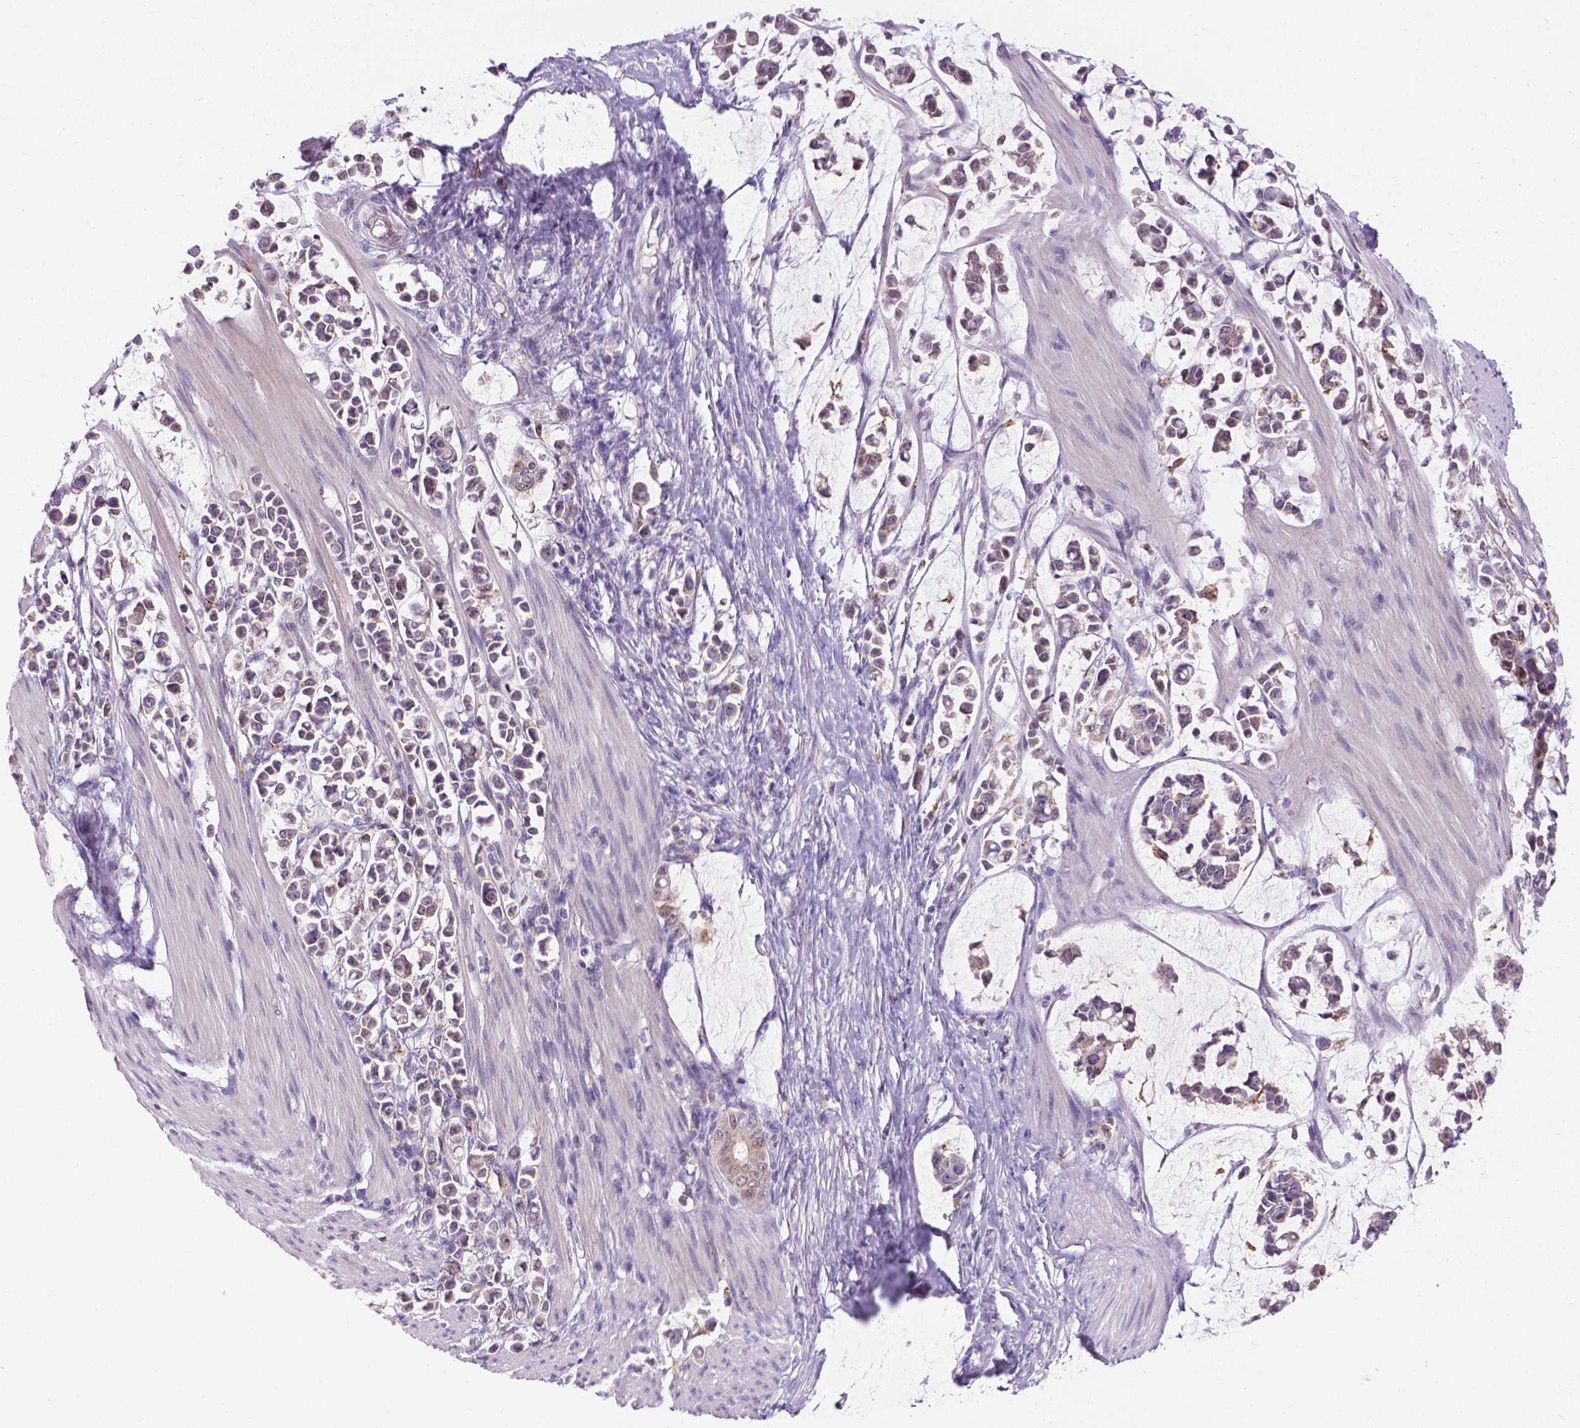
{"staining": {"intensity": "negative", "quantity": "none", "location": "none"}, "tissue": "stomach cancer", "cell_type": "Tumor cells", "image_type": "cancer", "snomed": [{"axis": "morphology", "description": "Adenocarcinoma, NOS"}, {"axis": "topography", "description": "Stomach"}], "caption": "DAB immunohistochemical staining of human stomach adenocarcinoma demonstrates no significant positivity in tumor cells. (DAB (3,3'-diaminobenzidine) IHC, high magnification).", "gene": "TM4SF18", "patient": {"sex": "male", "age": 82}}